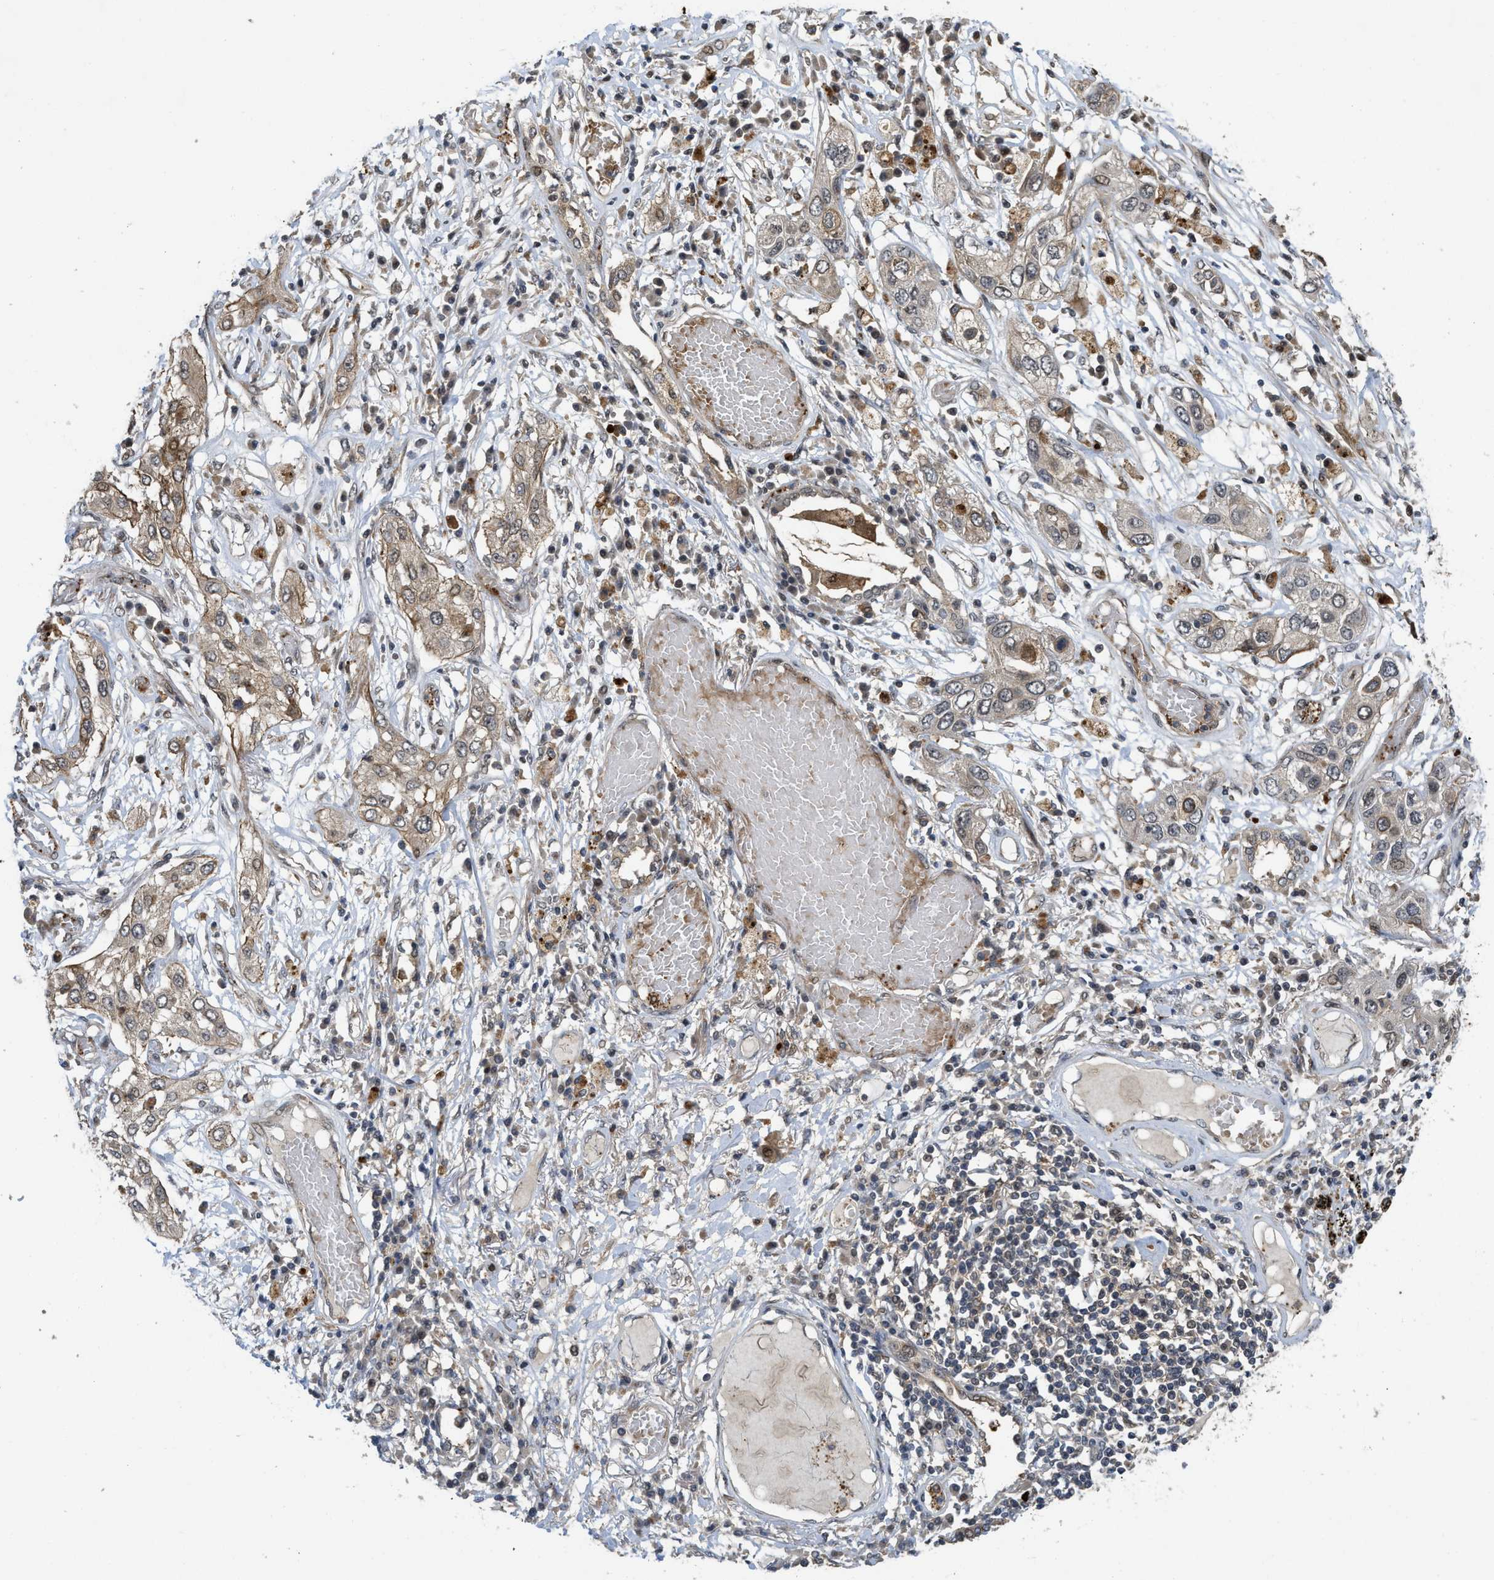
{"staining": {"intensity": "moderate", "quantity": "25%-75%", "location": "cytoplasmic/membranous,nuclear"}, "tissue": "lung cancer", "cell_type": "Tumor cells", "image_type": "cancer", "snomed": [{"axis": "morphology", "description": "Squamous cell carcinoma, NOS"}, {"axis": "topography", "description": "Lung"}], "caption": "IHC staining of lung squamous cell carcinoma, which shows medium levels of moderate cytoplasmic/membranous and nuclear positivity in about 25%-75% of tumor cells indicating moderate cytoplasmic/membranous and nuclear protein staining. The staining was performed using DAB (3,3'-diaminobenzidine) (brown) for protein detection and nuclei were counterstained in hematoxylin (blue).", "gene": "DNAJC28", "patient": {"sex": "male", "age": 71}}